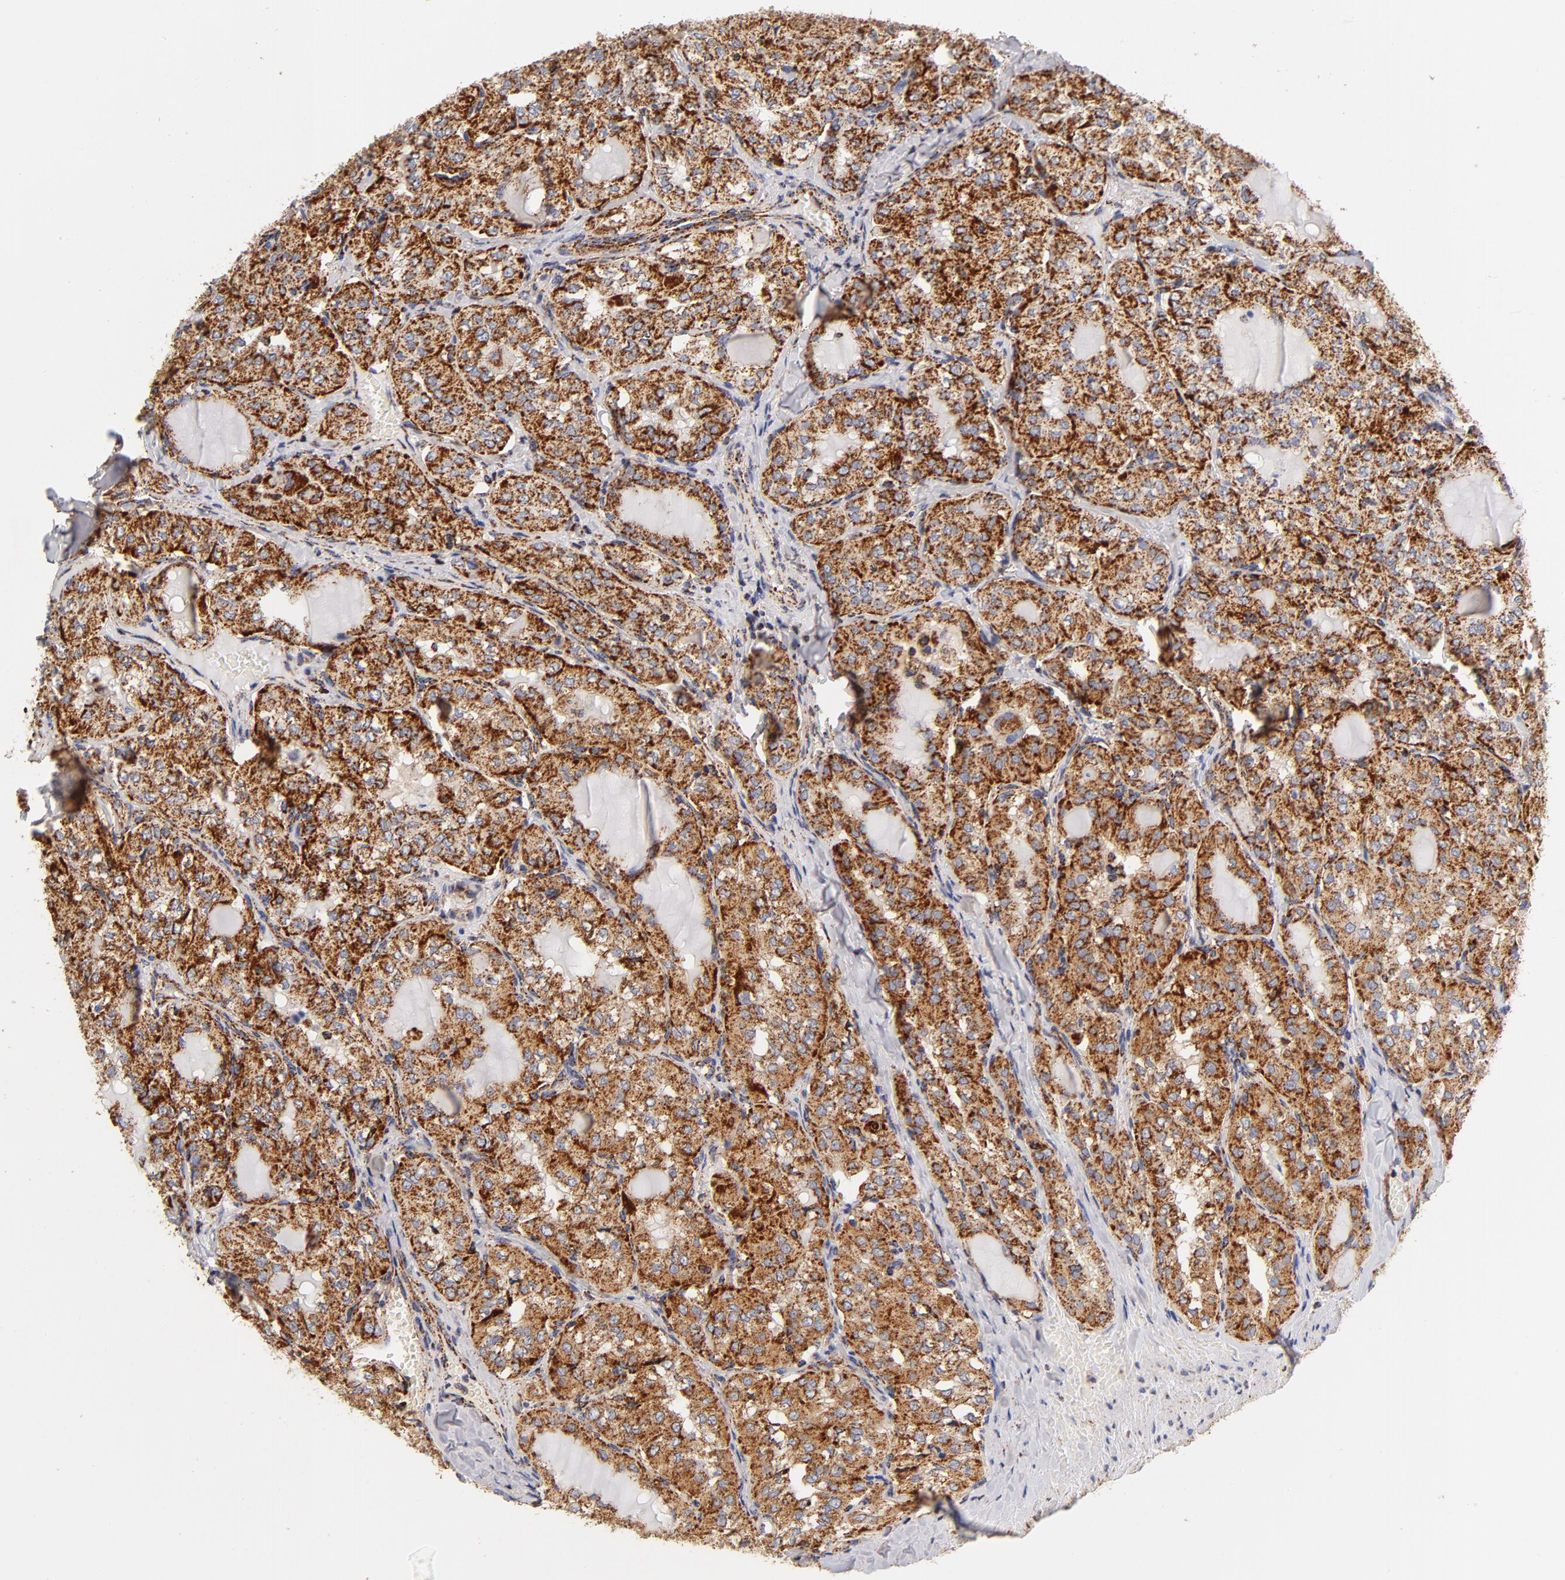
{"staining": {"intensity": "strong", "quantity": ">75%", "location": "cytoplasmic/membranous"}, "tissue": "thyroid cancer", "cell_type": "Tumor cells", "image_type": "cancer", "snomed": [{"axis": "morphology", "description": "Papillary adenocarcinoma, NOS"}, {"axis": "topography", "description": "Thyroid gland"}], "caption": "Immunohistochemical staining of thyroid cancer (papillary adenocarcinoma) demonstrates high levels of strong cytoplasmic/membranous positivity in about >75% of tumor cells. Immunohistochemistry (ihc) stains the protein of interest in brown and the nuclei are stained blue.", "gene": "ECHS1", "patient": {"sex": "male", "age": 20}}